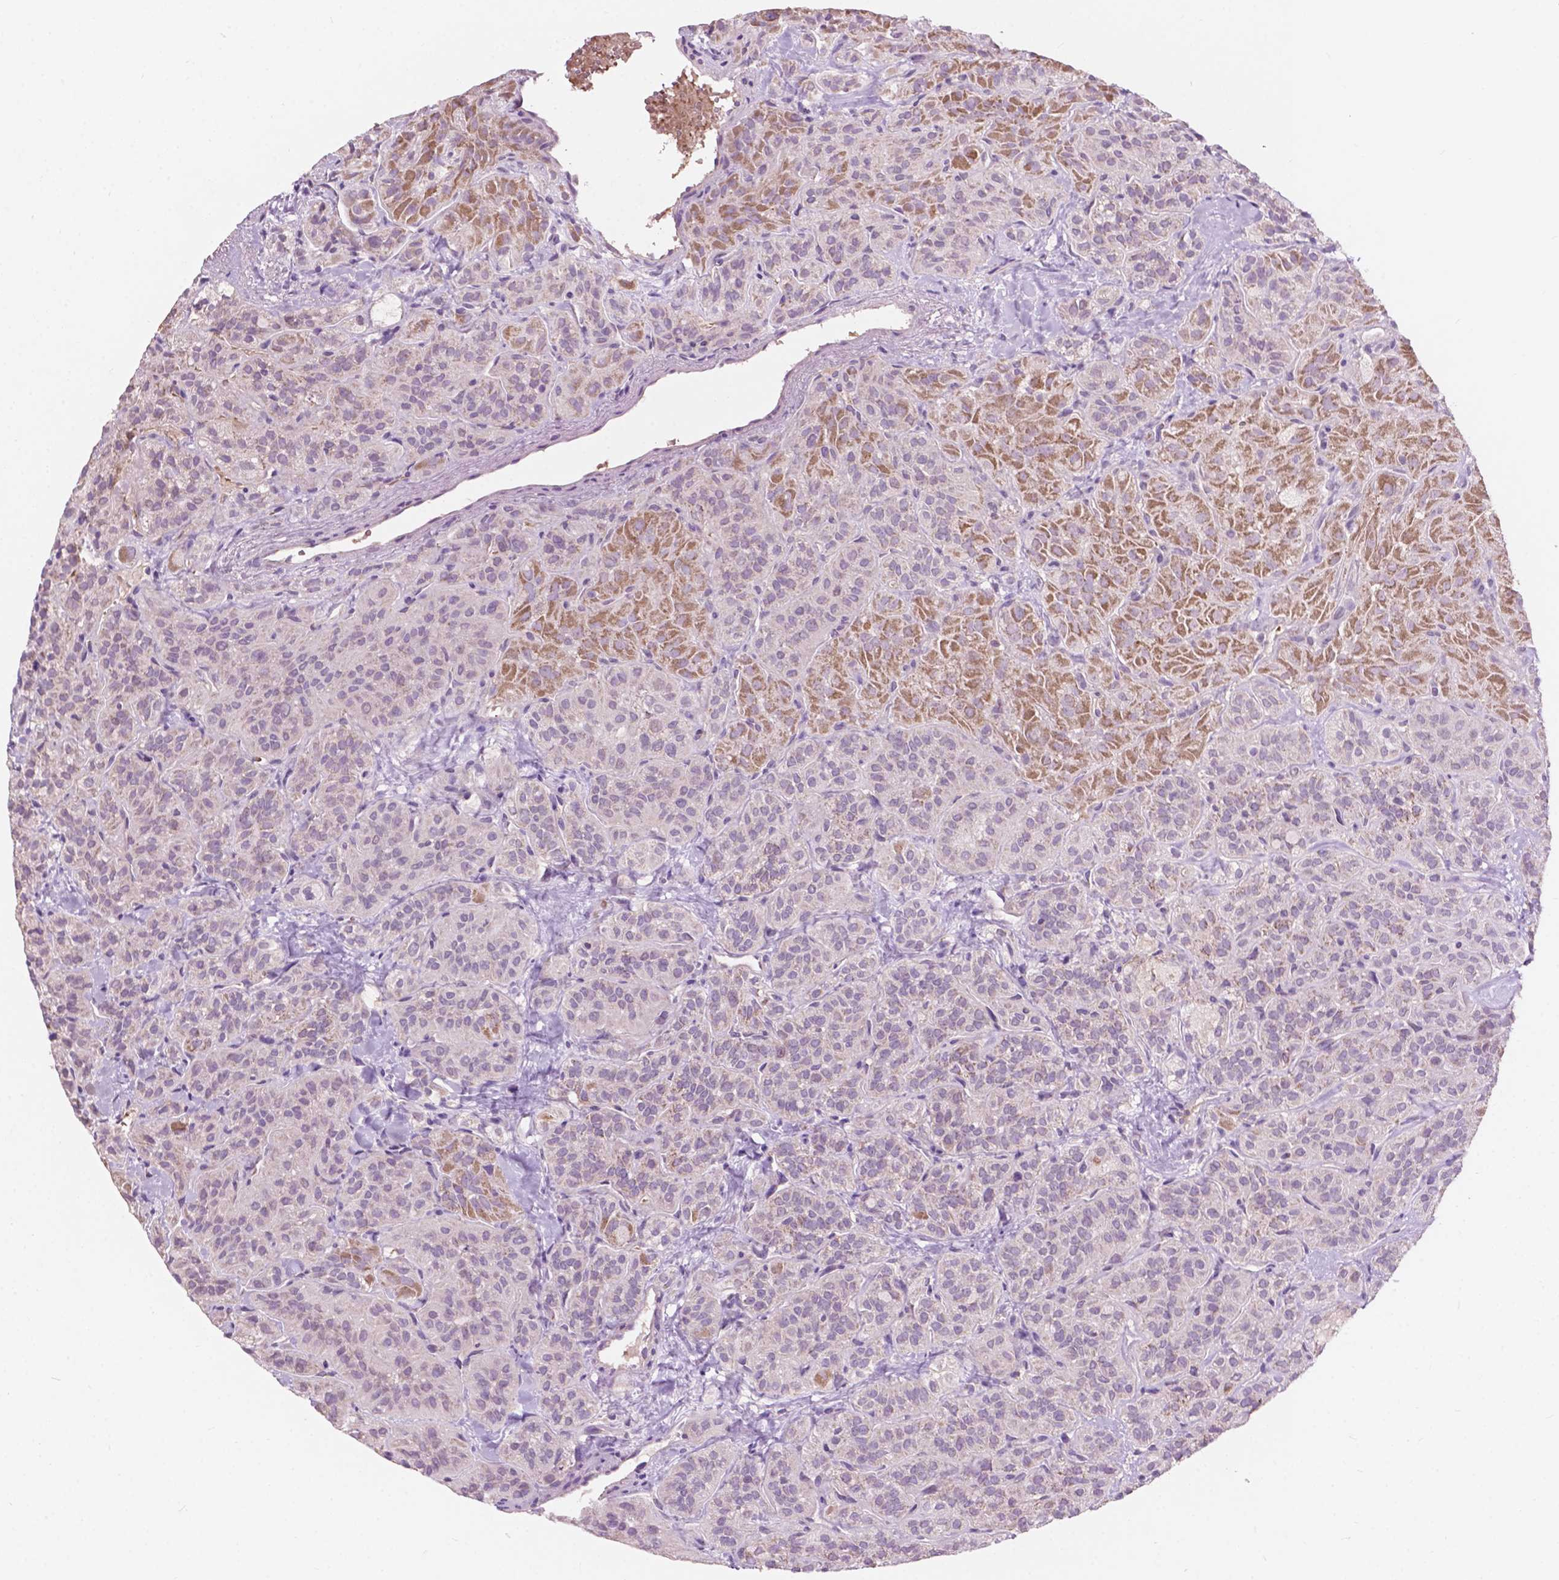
{"staining": {"intensity": "moderate", "quantity": "<25%", "location": "cytoplasmic/membranous"}, "tissue": "thyroid cancer", "cell_type": "Tumor cells", "image_type": "cancer", "snomed": [{"axis": "morphology", "description": "Papillary adenocarcinoma, NOS"}, {"axis": "topography", "description": "Thyroid gland"}], "caption": "Immunohistochemistry (IHC) (DAB) staining of thyroid cancer shows moderate cytoplasmic/membranous protein positivity in approximately <25% of tumor cells.", "gene": "NDUFS1", "patient": {"sex": "female", "age": 45}}